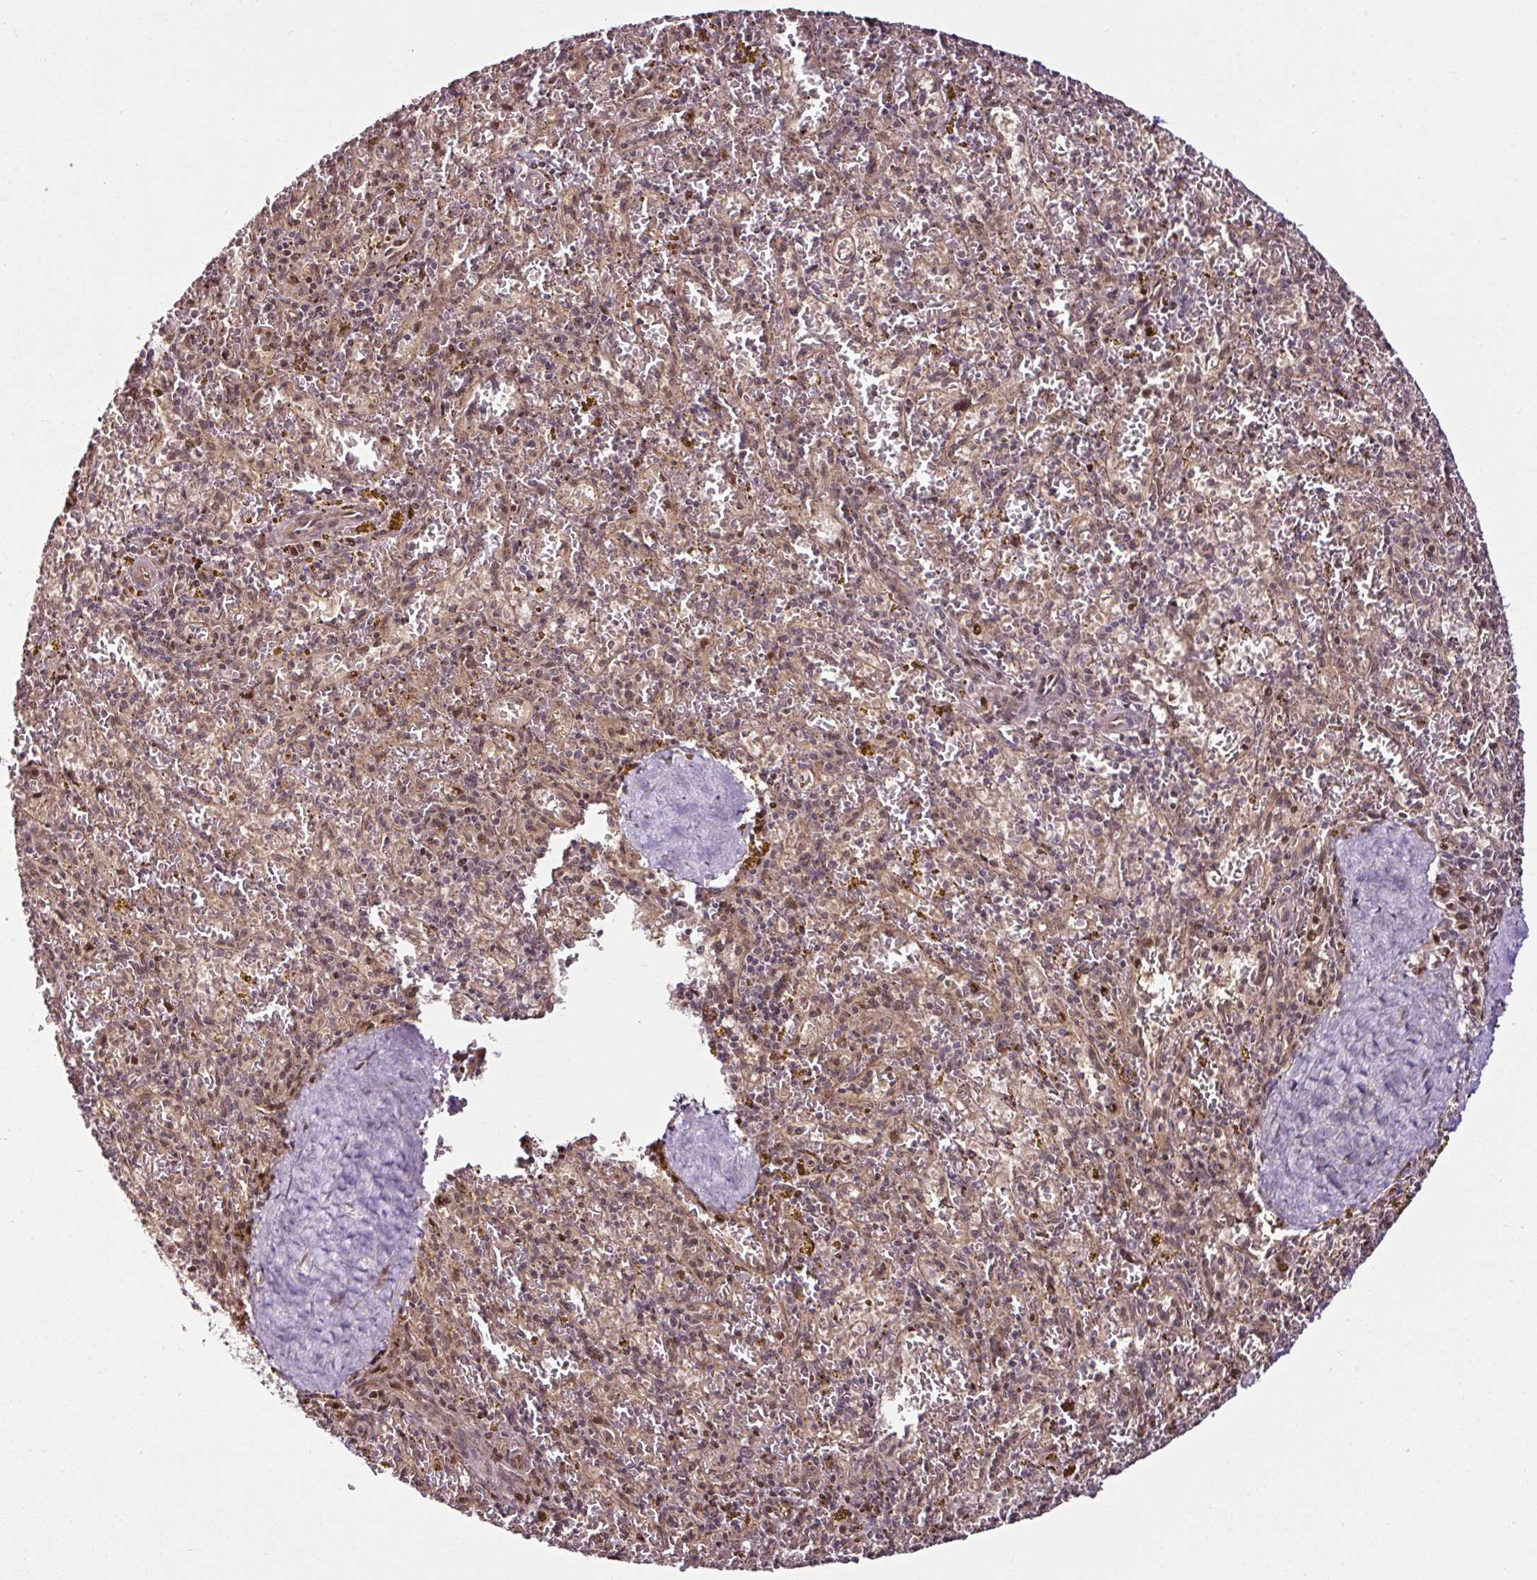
{"staining": {"intensity": "negative", "quantity": "none", "location": "none"}, "tissue": "spleen", "cell_type": "Cells in red pulp", "image_type": "normal", "snomed": [{"axis": "morphology", "description": "Normal tissue, NOS"}, {"axis": "topography", "description": "Spleen"}], "caption": "Spleen was stained to show a protein in brown. There is no significant expression in cells in red pulp. (DAB (3,3'-diaminobenzidine) immunohistochemistry with hematoxylin counter stain).", "gene": "COPRS", "patient": {"sex": "male", "age": 57}}